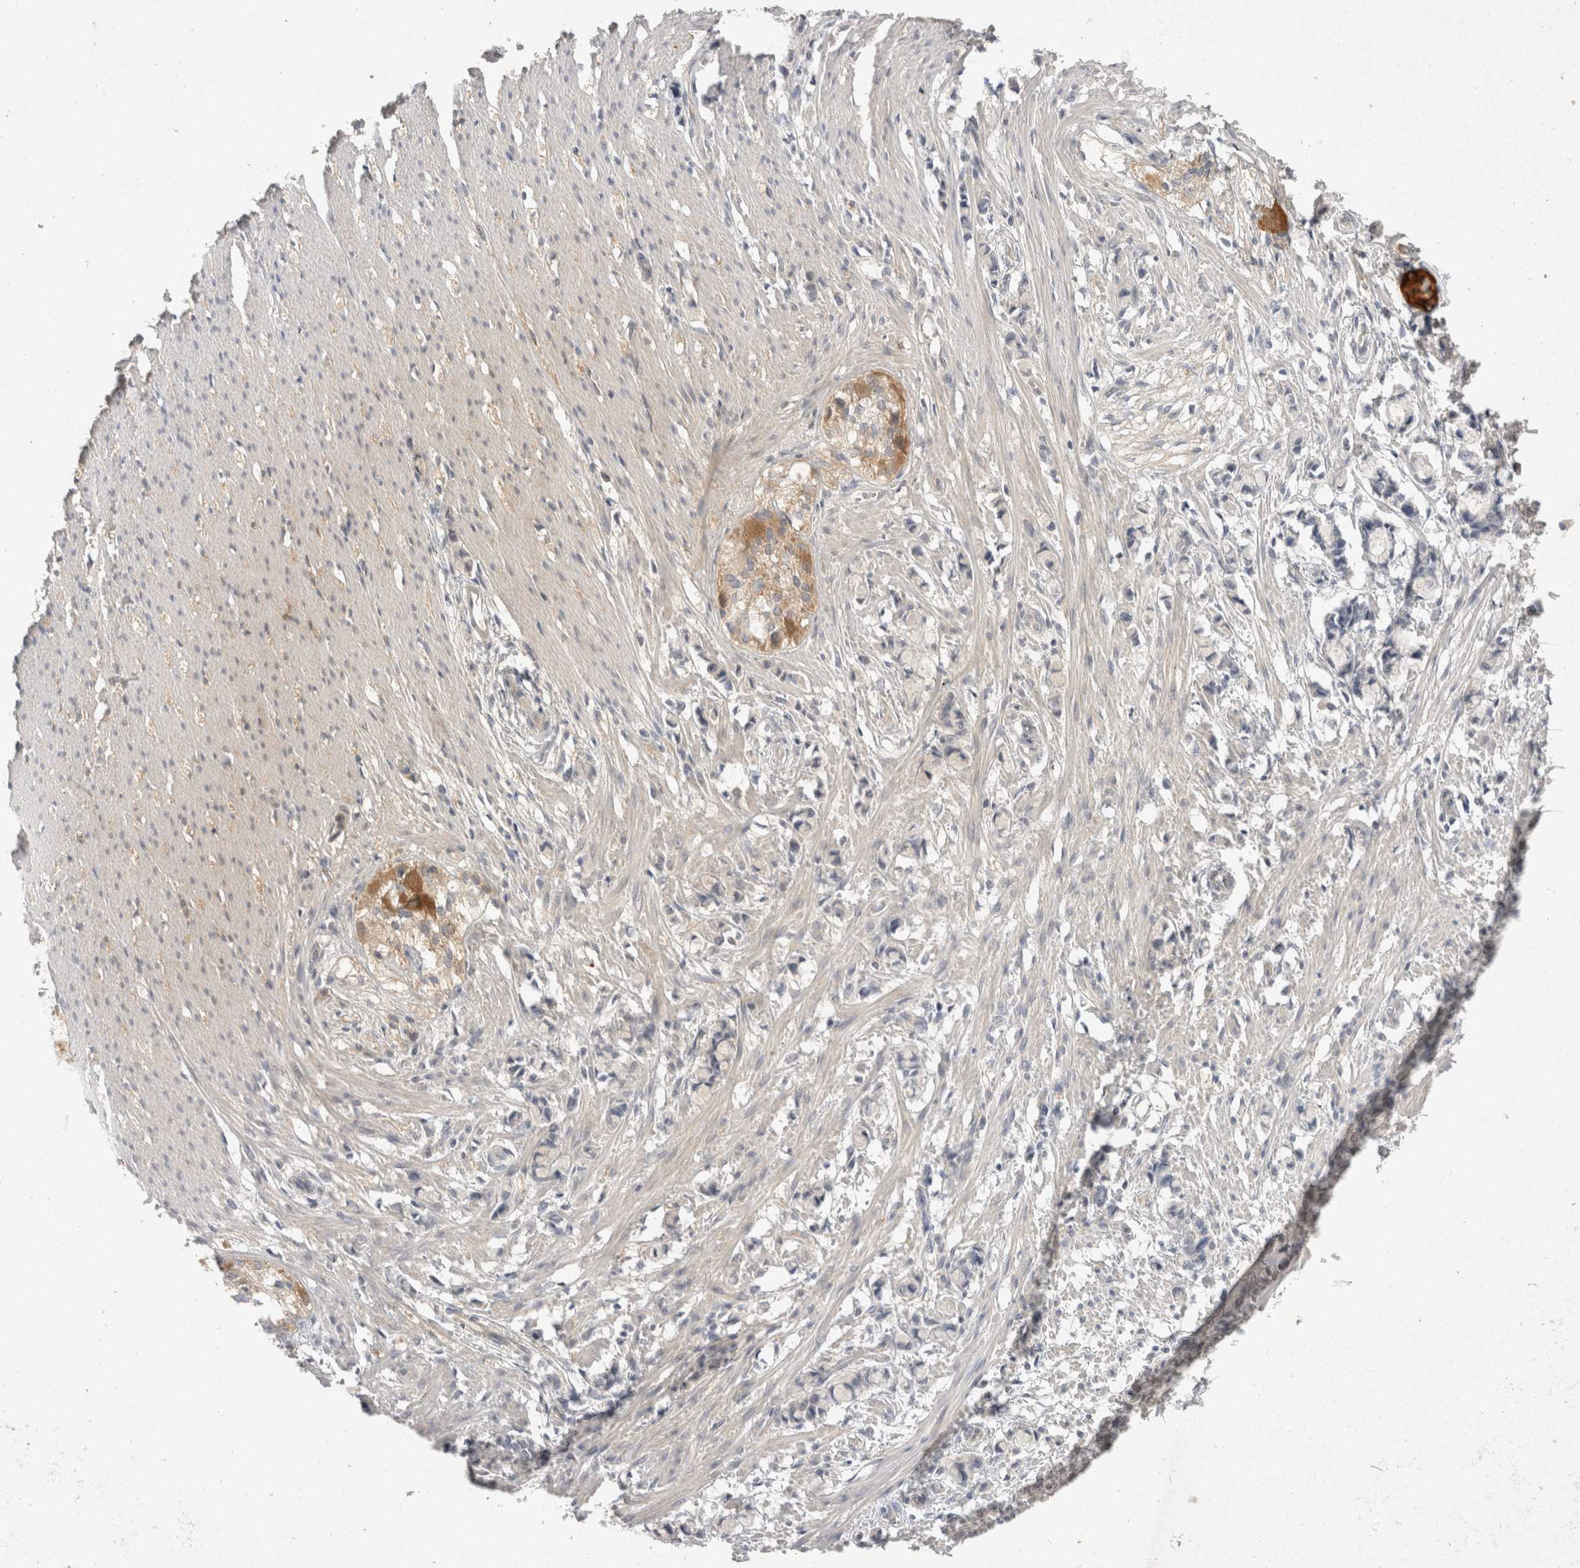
{"staining": {"intensity": "weak", "quantity": "<25%", "location": "cytoplasmic/membranous"}, "tissue": "smooth muscle", "cell_type": "Smooth muscle cells", "image_type": "normal", "snomed": [{"axis": "morphology", "description": "Normal tissue, NOS"}, {"axis": "morphology", "description": "Adenocarcinoma, NOS"}, {"axis": "topography", "description": "Smooth muscle"}, {"axis": "topography", "description": "Colon"}], "caption": "A histopathology image of human smooth muscle is negative for staining in smooth muscle cells. (DAB immunohistochemistry, high magnification).", "gene": "TOM1L2", "patient": {"sex": "male", "age": 14}}